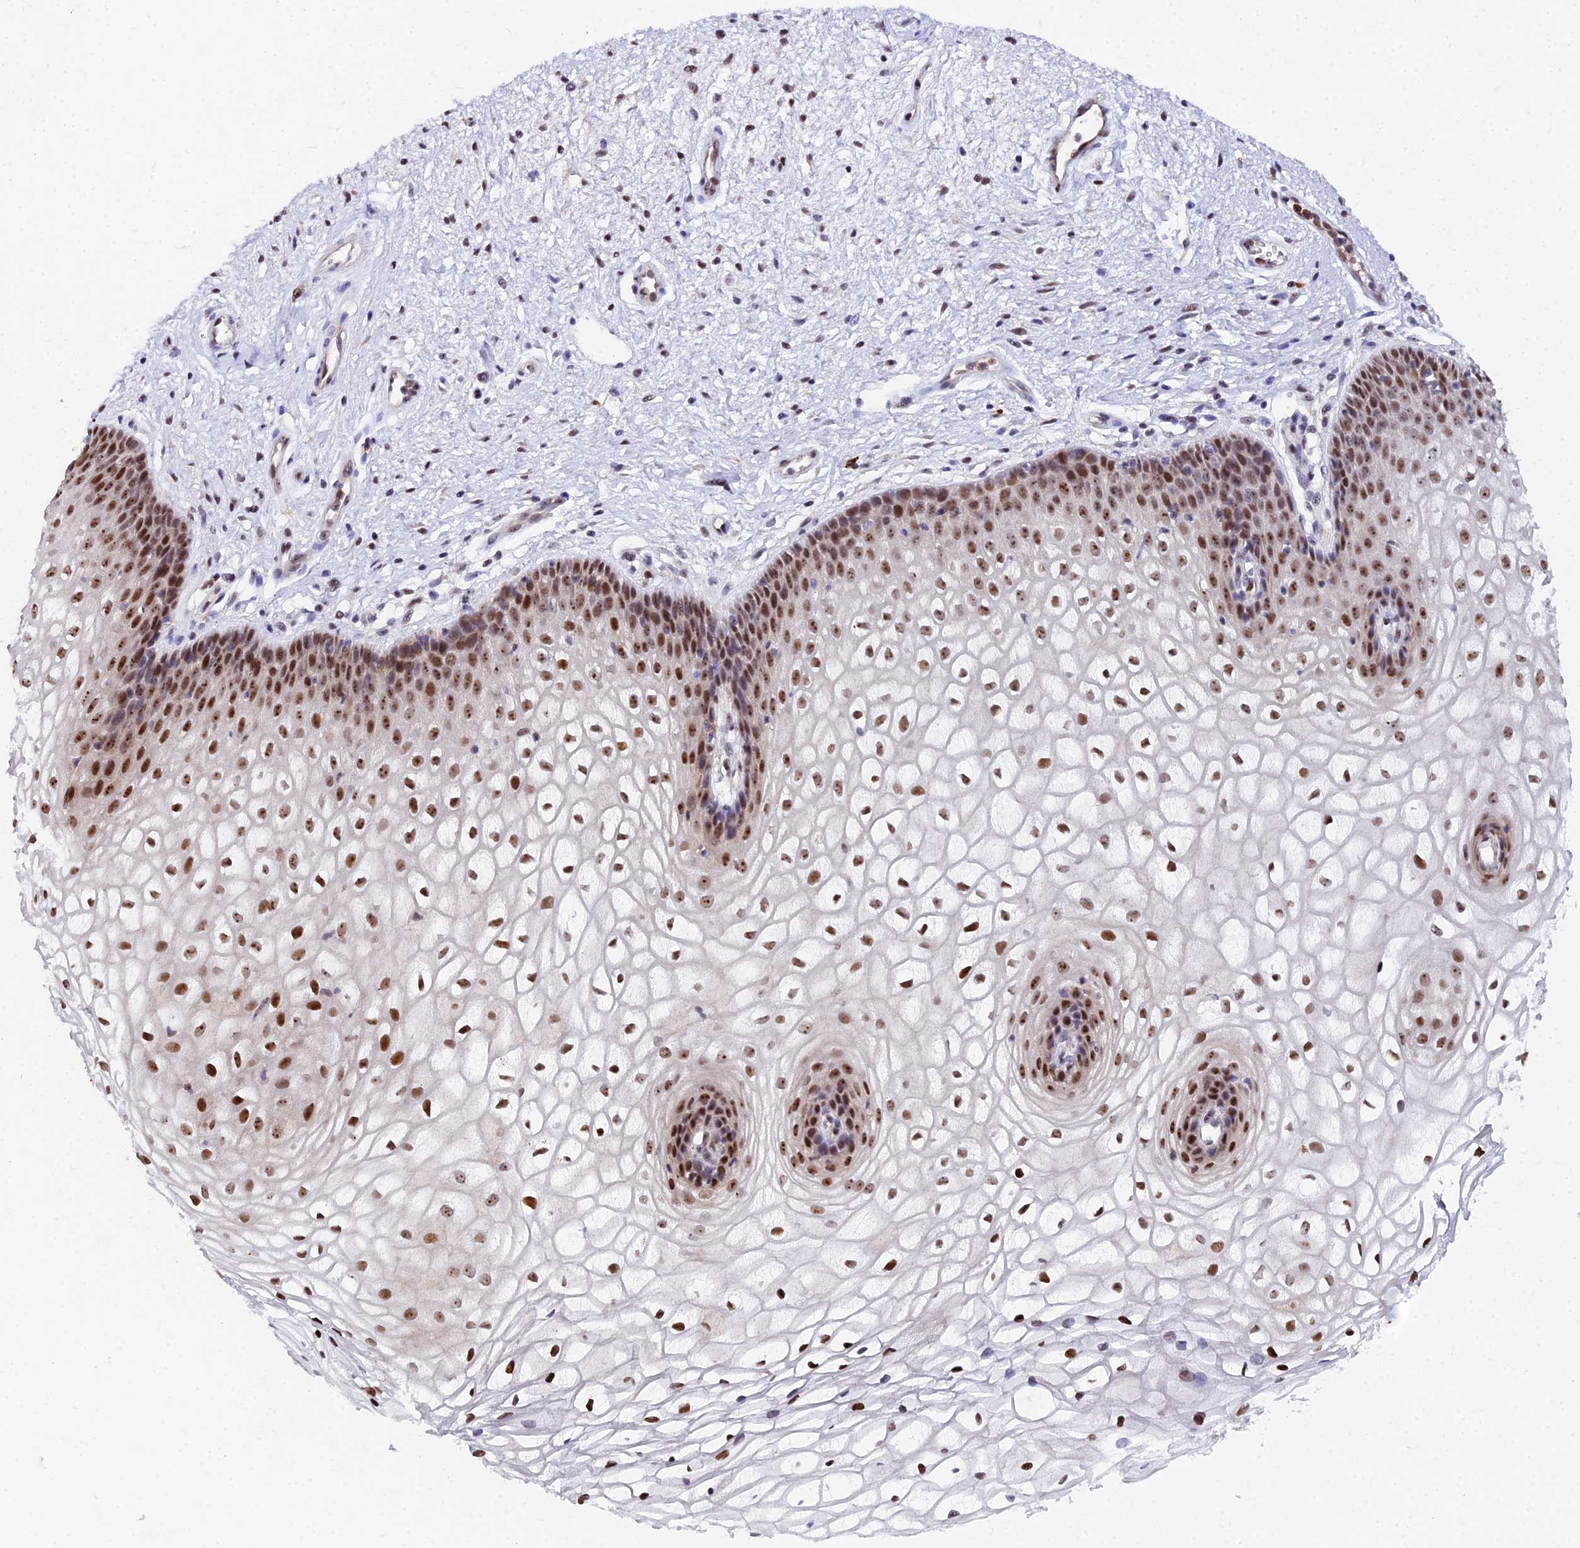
{"staining": {"intensity": "strong", "quantity": ">75%", "location": "nuclear"}, "tissue": "vagina", "cell_type": "Squamous epithelial cells", "image_type": "normal", "snomed": [{"axis": "morphology", "description": "Normal tissue, NOS"}, {"axis": "topography", "description": "Vagina"}], "caption": "An IHC image of normal tissue is shown. Protein staining in brown labels strong nuclear positivity in vagina within squamous epithelial cells.", "gene": "TIFA", "patient": {"sex": "female", "age": 34}}